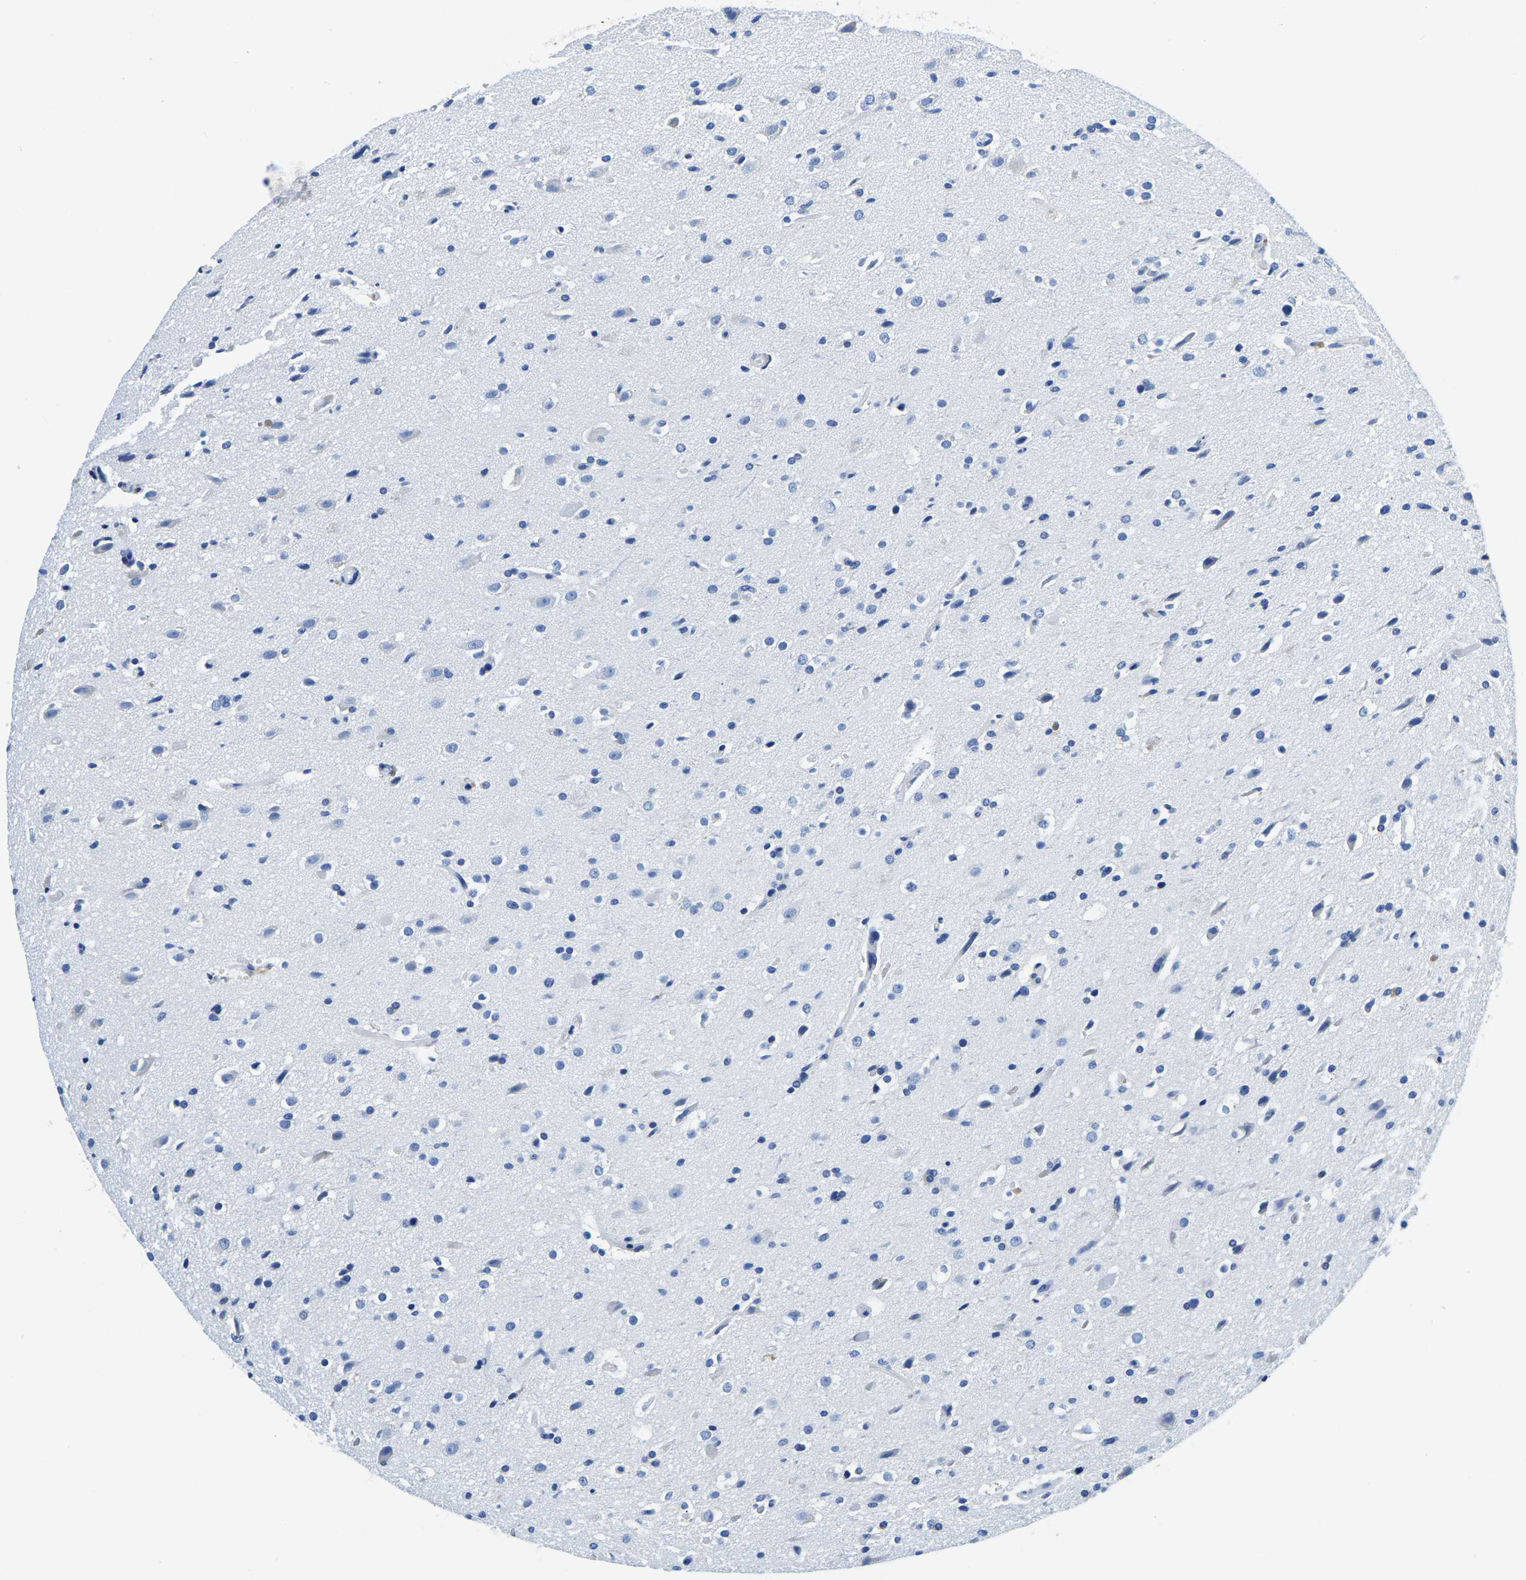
{"staining": {"intensity": "negative", "quantity": "none", "location": "none"}, "tissue": "glioma", "cell_type": "Tumor cells", "image_type": "cancer", "snomed": [{"axis": "morphology", "description": "Glioma, malignant, High grade"}, {"axis": "topography", "description": "Brain"}], "caption": "Immunohistochemistry (IHC) of malignant glioma (high-grade) demonstrates no positivity in tumor cells.", "gene": "ZDHHC13", "patient": {"sex": "male", "age": 33}}